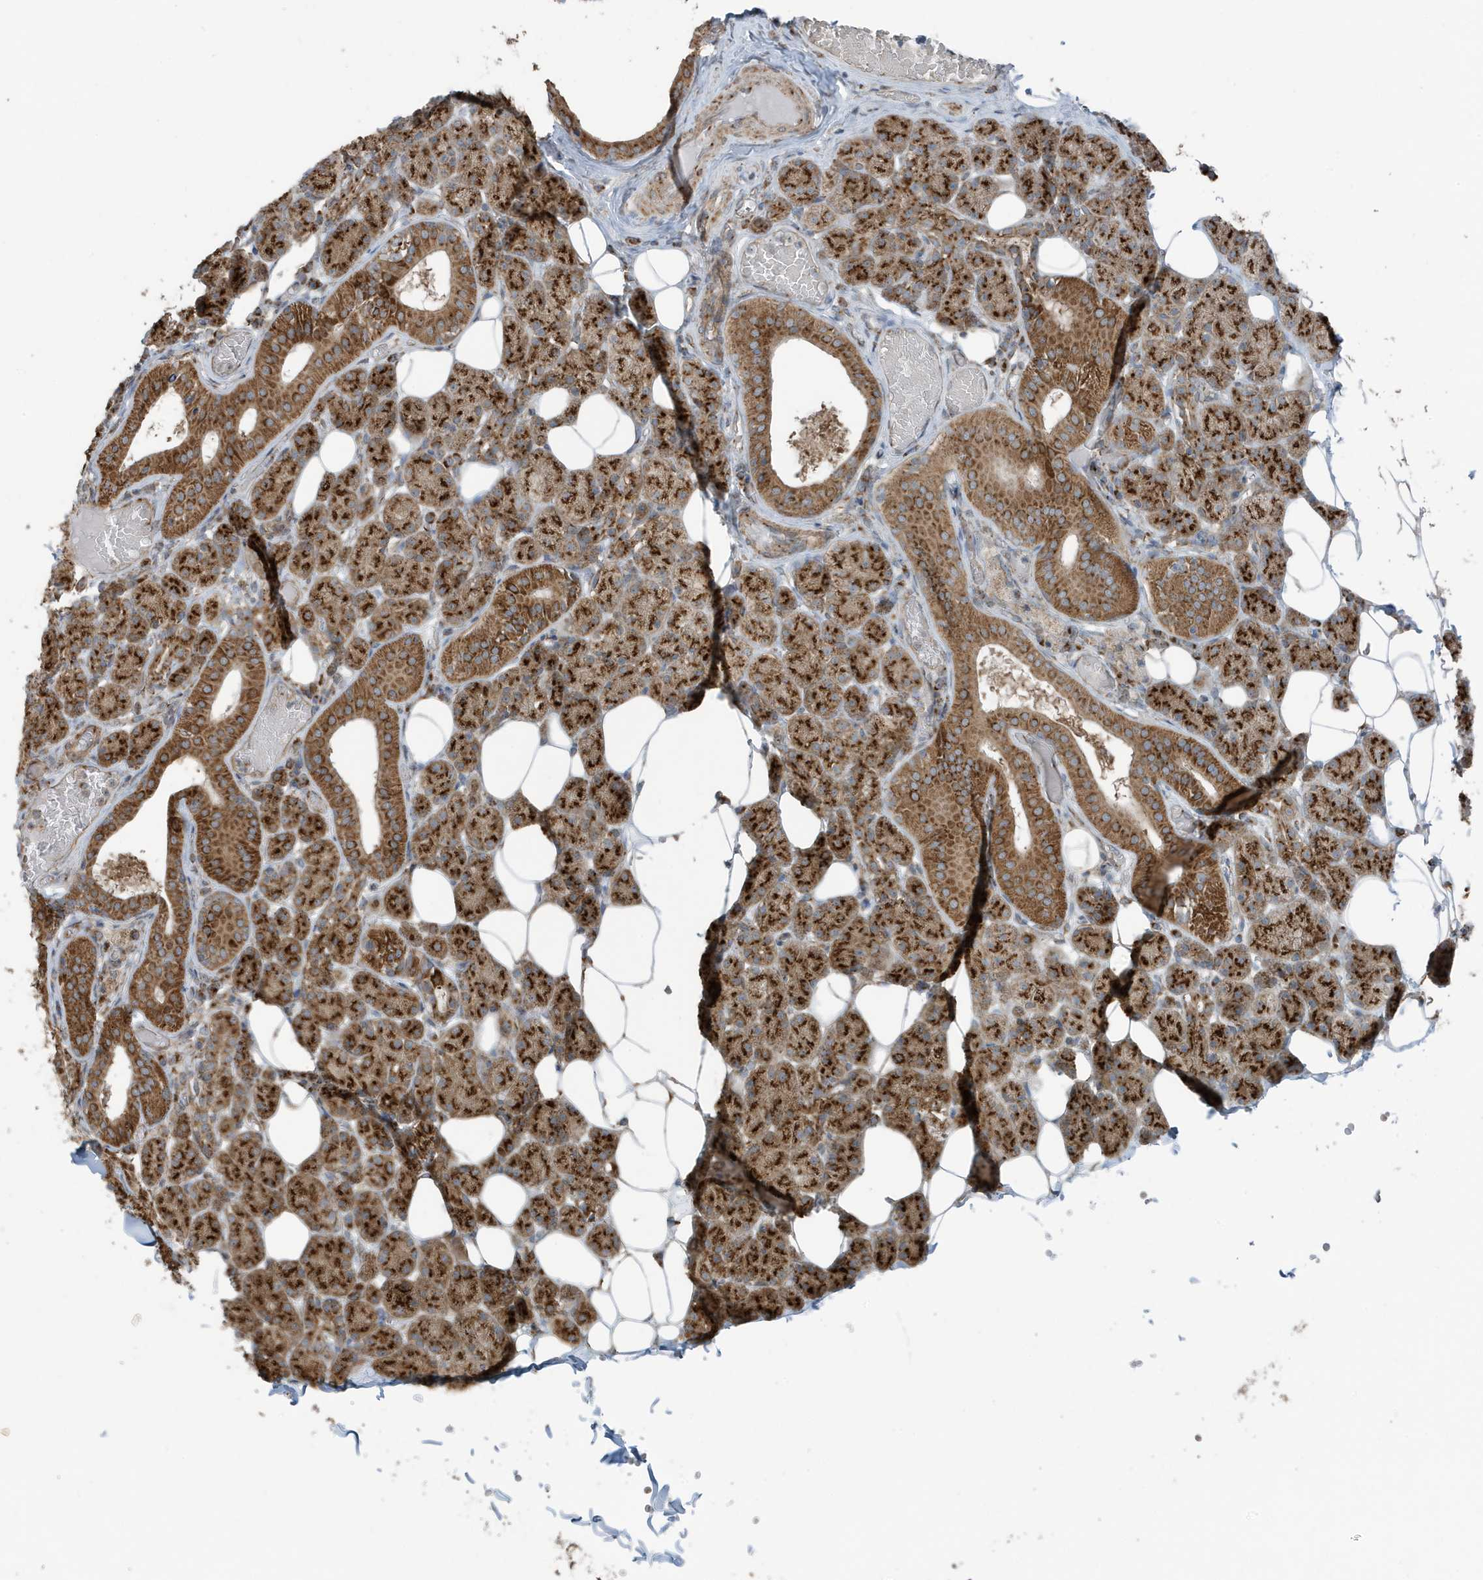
{"staining": {"intensity": "strong", "quantity": ">75%", "location": "cytoplasmic/membranous"}, "tissue": "salivary gland", "cell_type": "Glandular cells", "image_type": "normal", "snomed": [{"axis": "morphology", "description": "Normal tissue, NOS"}, {"axis": "topography", "description": "Salivary gland"}], "caption": "A photomicrograph of salivary gland stained for a protein displays strong cytoplasmic/membranous brown staining in glandular cells. (DAB IHC, brown staining for protein, blue staining for nuclei).", "gene": "GOLGA4", "patient": {"sex": "female", "age": 33}}